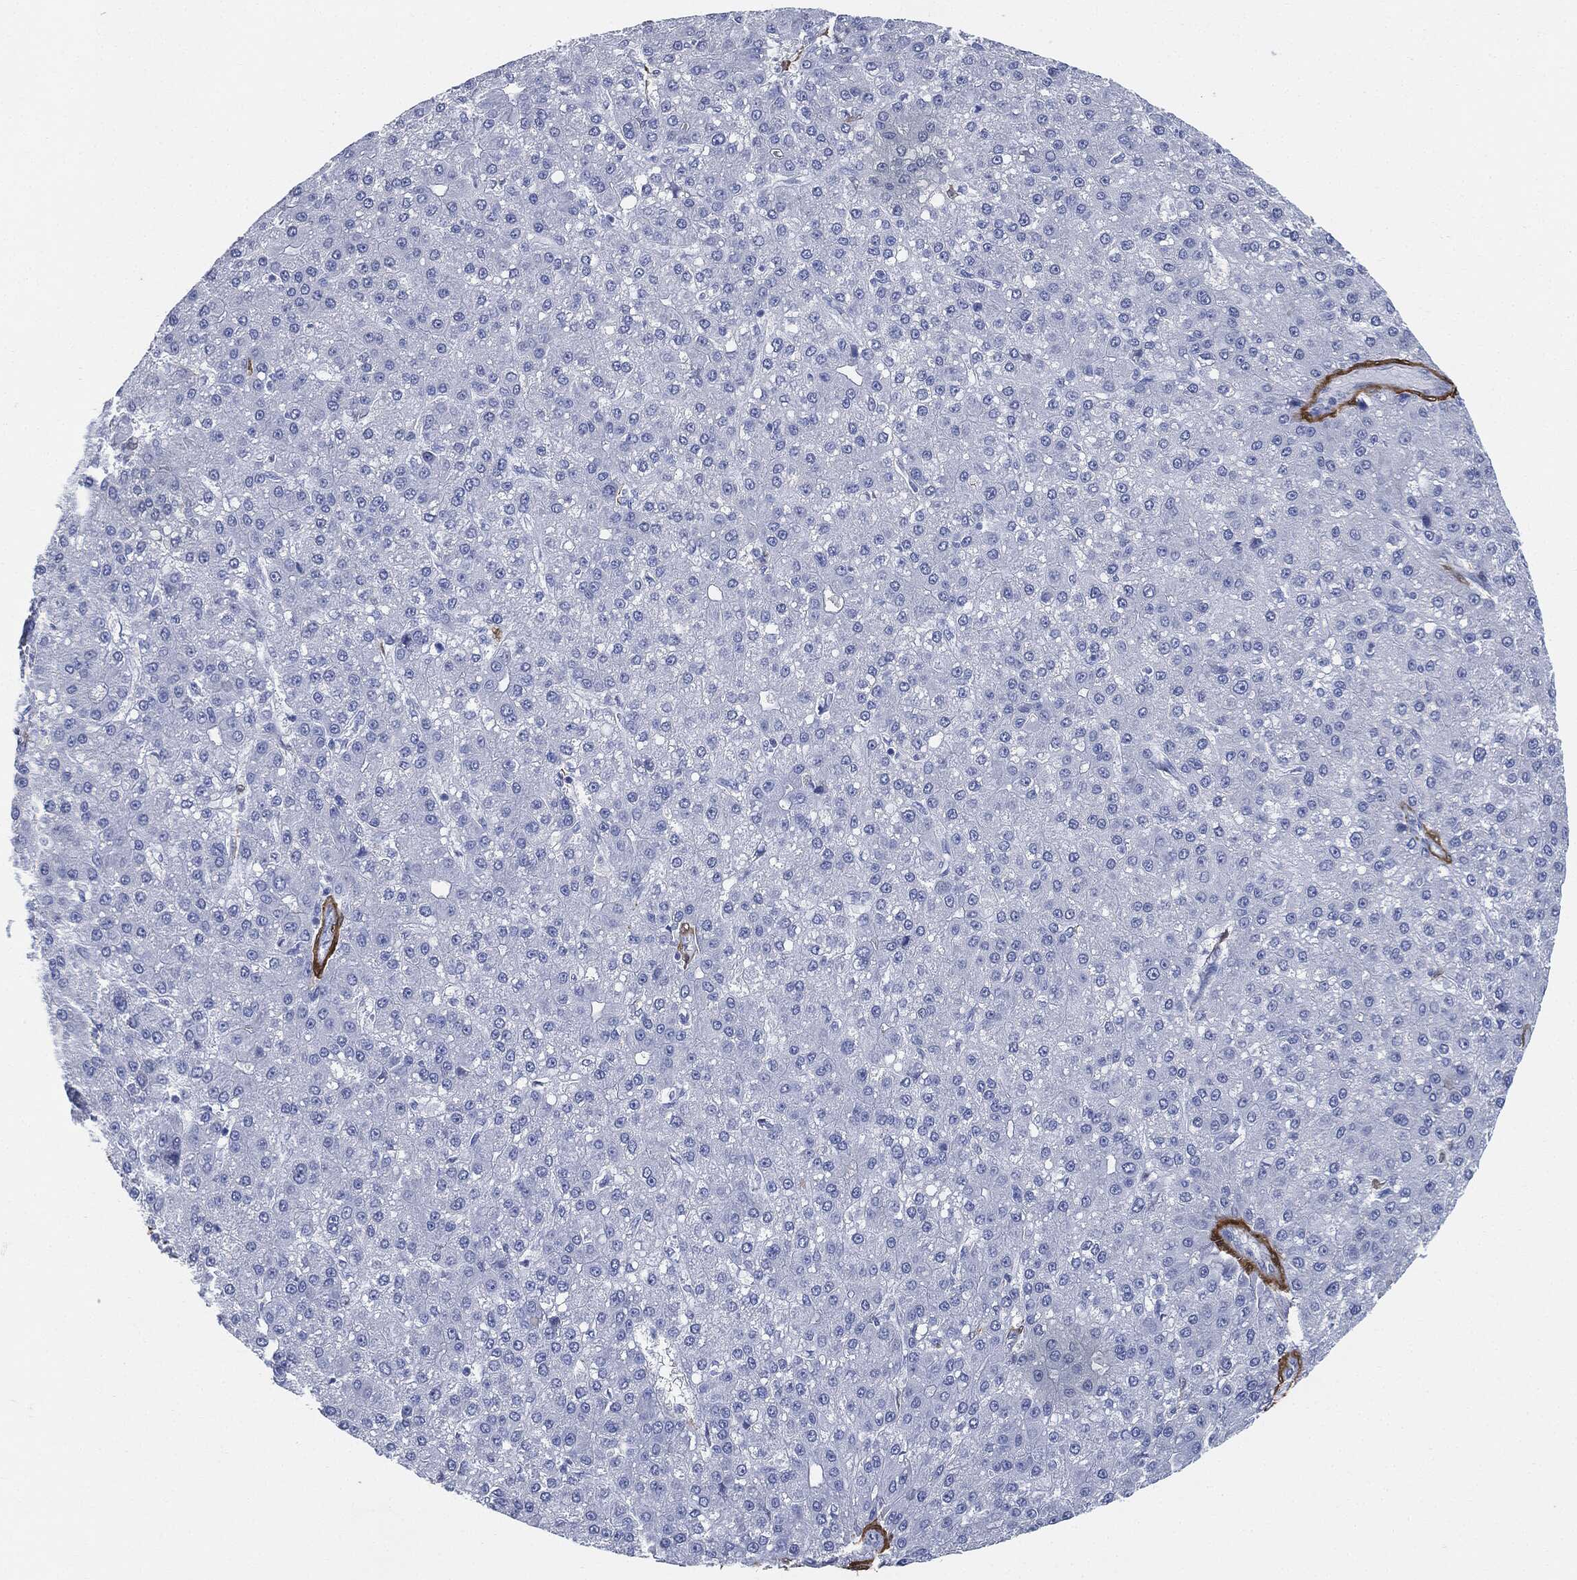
{"staining": {"intensity": "negative", "quantity": "none", "location": "none"}, "tissue": "liver cancer", "cell_type": "Tumor cells", "image_type": "cancer", "snomed": [{"axis": "morphology", "description": "Carcinoma, Hepatocellular, NOS"}, {"axis": "topography", "description": "Liver"}], "caption": "The histopathology image reveals no significant expression in tumor cells of liver cancer (hepatocellular carcinoma).", "gene": "TAGLN", "patient": {"sex": "male", "age": 67}}